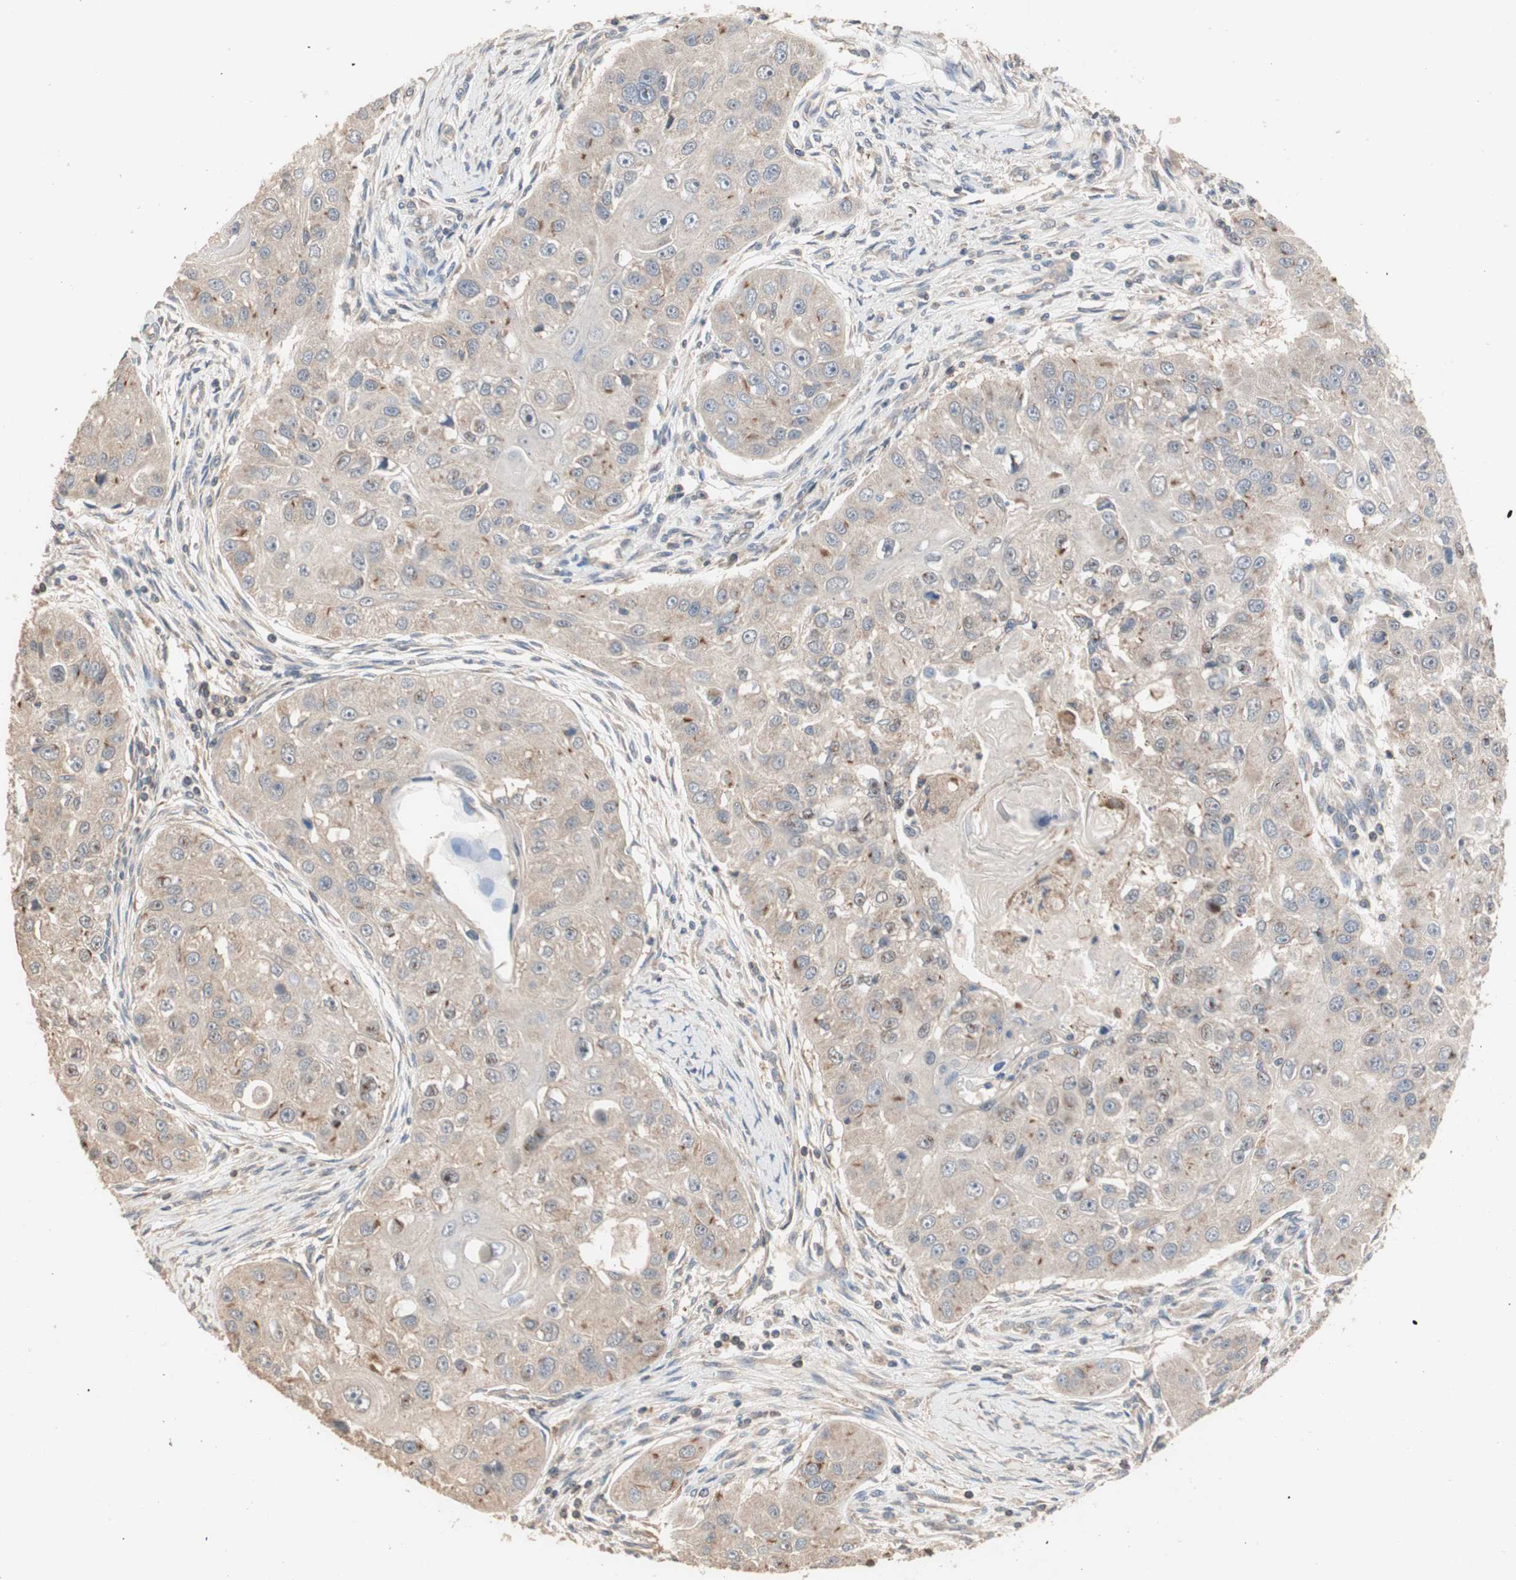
{"staining": {"intensity": "weak", "quantity": ">75%", "location": "cytoplasmic/membranous"}, "tissue": "head and neck cancer", "cell_type": "Tumor cells", "image_type": "cancer", "snomed": [{"axis": "morphology", "description": "Normal tissue, NOS"}, {"axis": "morphology", "description": "Squamous cell carcinoma, NOS"}, {"axis": "topography", "description": "Skeletal muscle"}, {"axis": "topography", "description": "Head-Neck"}], "caption": "IHC of human head and neck cancer displays low levels of weak cytoplasmic/membranous expression in approximately >75% of tumor cells. The staining was performed using DAB (3,3'-diaminobenzidine), with brown indicating positive protein expression. Nuclei are stained blue with hematoxylin.", "gene": "MAP4K2", "patient": {"sex": "male", "age": 51}}